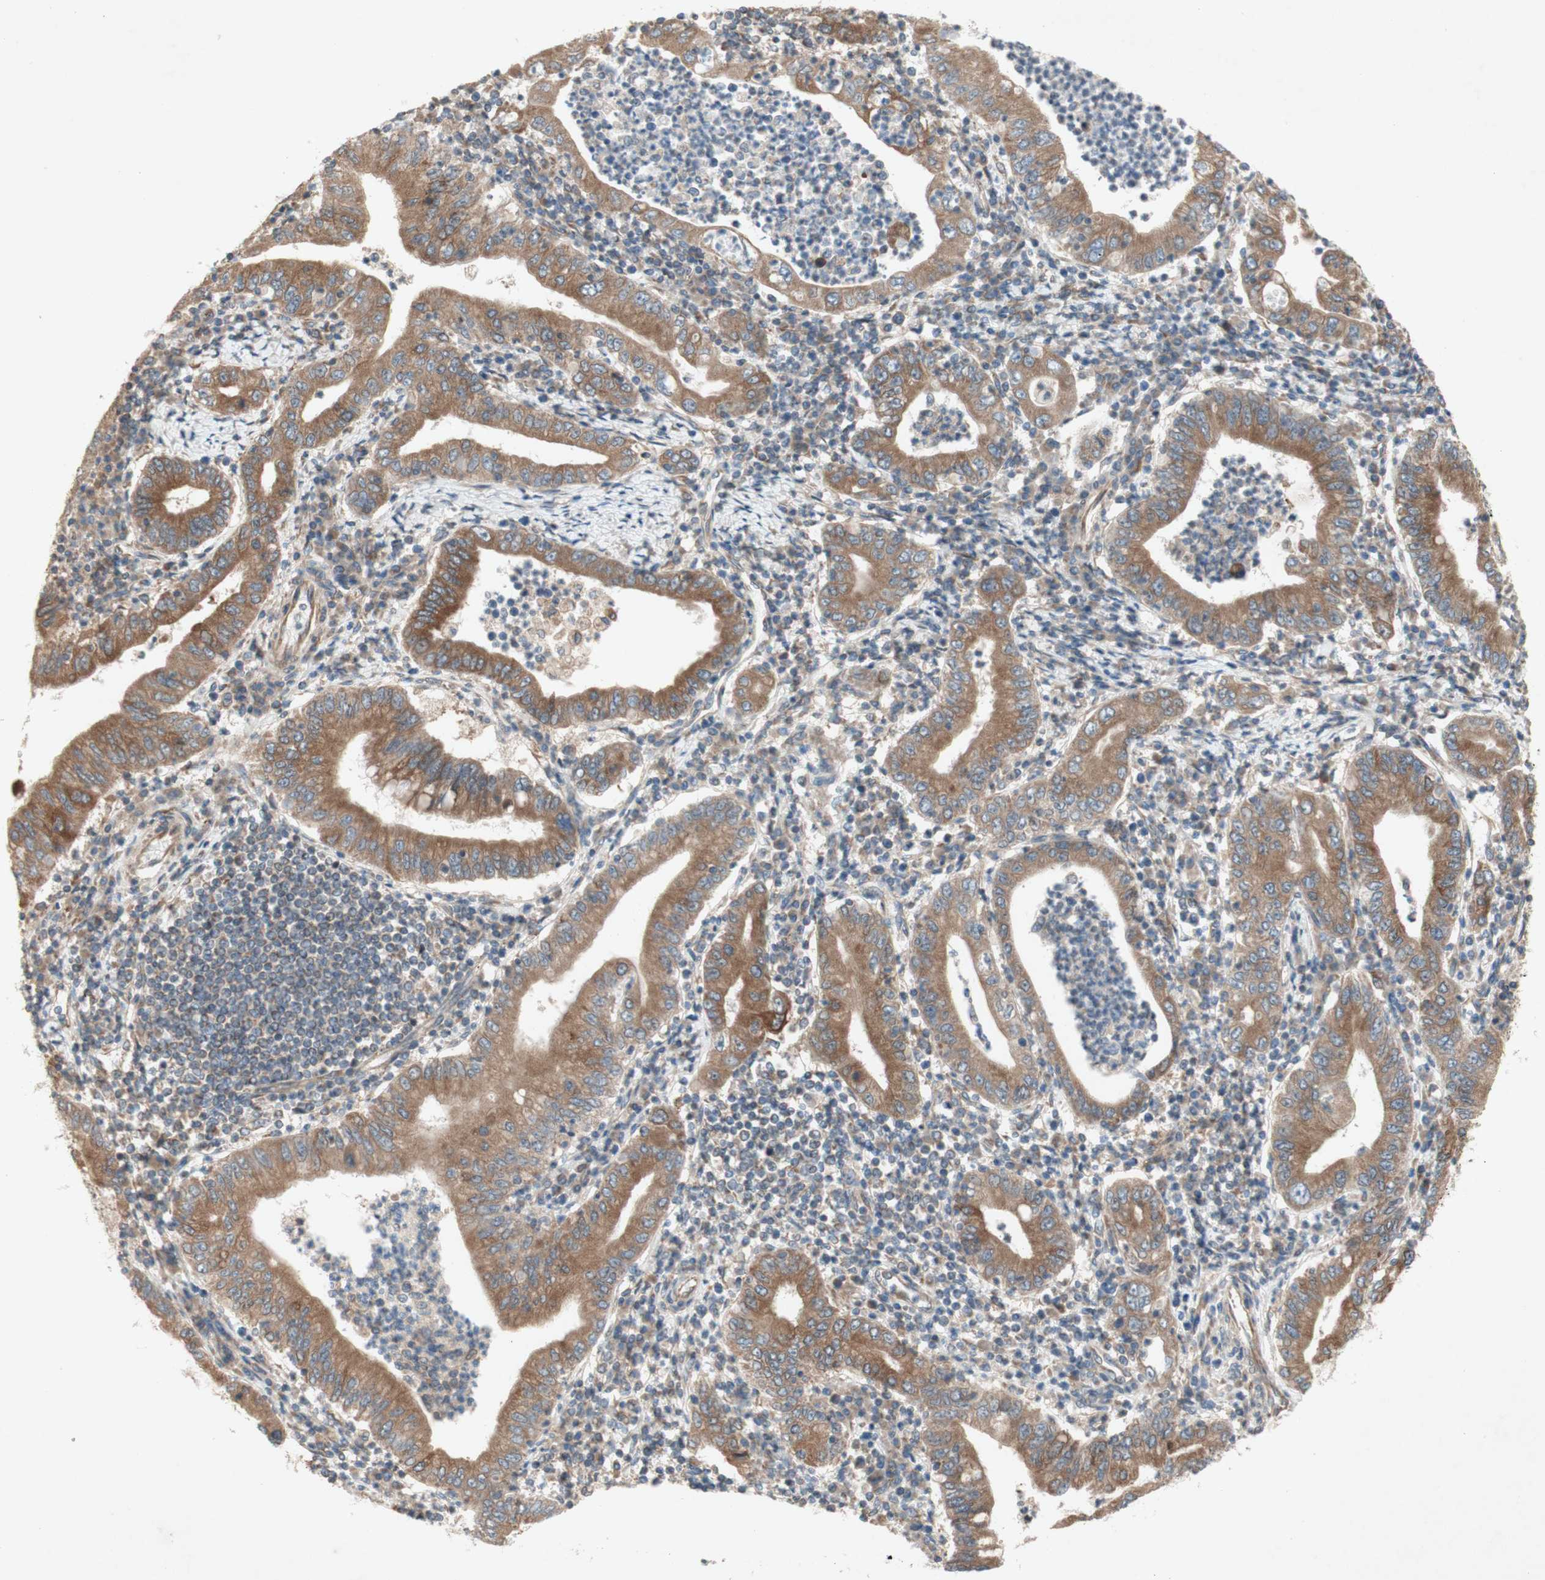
{"staining": {"intensity": "moderate", "quantity": ">75%", "location": "cytoplasmic/membranous"}, "tissue": "stomach cancer", "cell_type": "Tumor cells", "image_type": "cancer", "snomed": [{"axis": "morphology", "description": "Normal tissue, NOS"}, {"axis": "morphology", "description": "Adenocarcinoma, NOS"}, {"axis": "topography", "description": "Esophagus"}, {"axis": "topography", "description": "Stomach, upper"}, {"axis": "topography", "description": "Peripheral nerve tissue"}], "caption": "Stomach cancer stained with IHC reveals moderate cytoplasmic/membranous staining in about >75% of tumor cells. The staining is performed using DAB (3,3'-diaminobenzidine) brown chromogen to label protein expression. The nuclei are counter-stained blue using hematoxylin.", "gene": "SOCS2", "patient": {"sex": "male", "age": 62}}